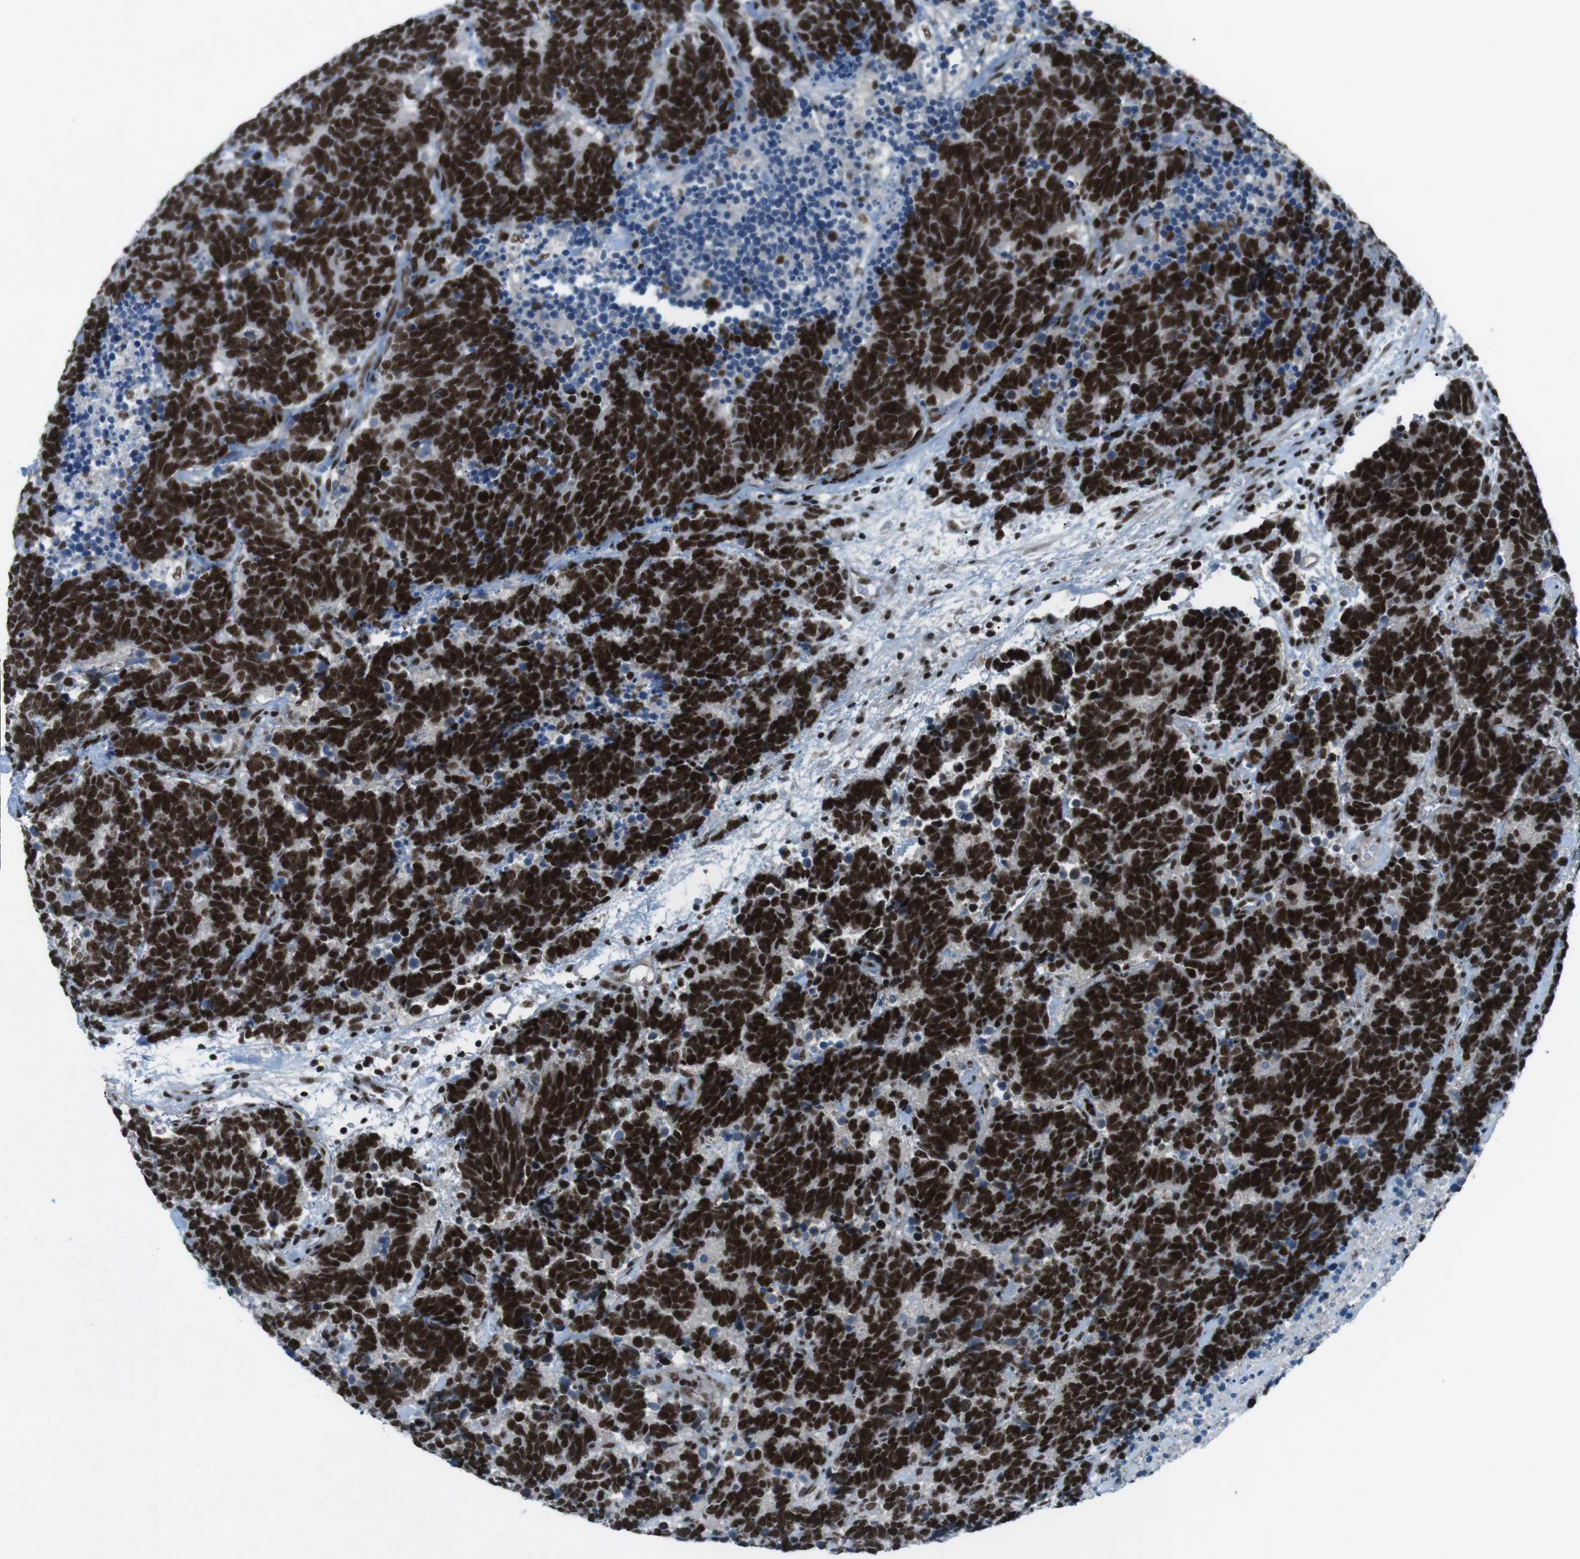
{"staining": {"intensity": "strong", "quantity": ">75%", "location": "nuclear"}, "tissue": "carcinoid", "cell_type": "Tumor cells", "image_type": "cancer", "snomed": [{"axis": "morphology", "description": "Carcinoma, NOS"}, {"axis": "morphology", "description": "Carcinoid, malignant, NOS"}, {"axis": "topography", "description": "Urinary bladder"}], "caption": "Tumor cells exhibit strong nuclear positivity in approximately >75% of cells in carcinoid.", "gene": "TAF1", "patient": {"sex": "male", "age": 57}}